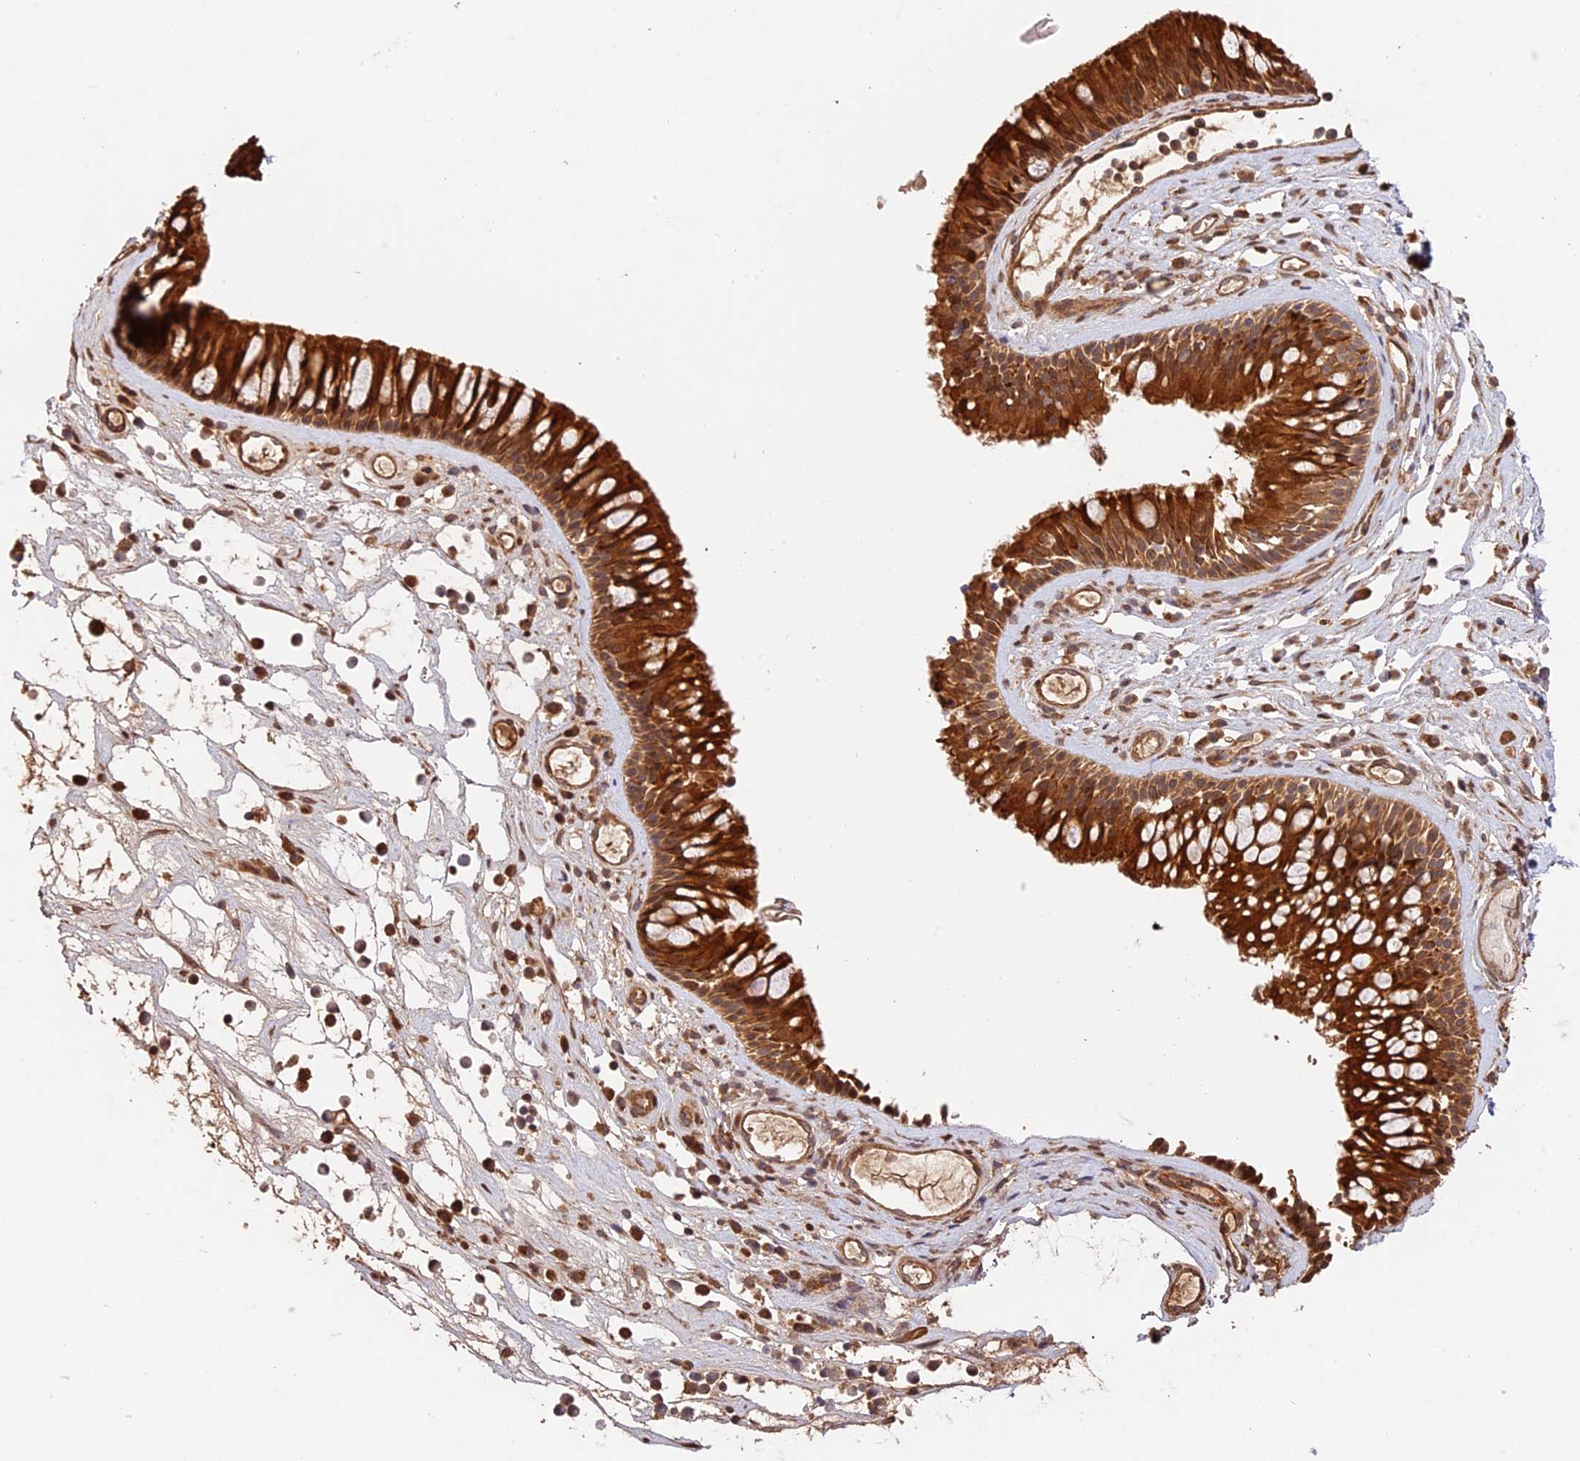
{"staining": {"intensity": "strong", "quantity": ">75%", "location": "cytoplasmic/membranous"}, "tissue": "nasopharynx", "cell_type": "Respiratory epithelial cells", "image_type": "normal", "snomed": [{"axis": "morphology", "description": "Normal tissue, NOS"}, {"axis": "morphology", "description": "Inflammation, NOS"}, {"axis": "morphology", "description": "Malignant melanoma, Metastatic site"}, {"axis": "topography", "description": "Nasopharynx"}], "caption": "Protein expression analysis of unremarkable nasopharynx shows strong cytoplasmic/membranous expression in approximately >75% of respiratory epithelial cells. (DAB (3,3'-diaminobenzidine) IHC, brown staining for protein, blue staining for nuclei).", "gene": "PPP1R37", "patient": {"sex": "male", "age": 70}}